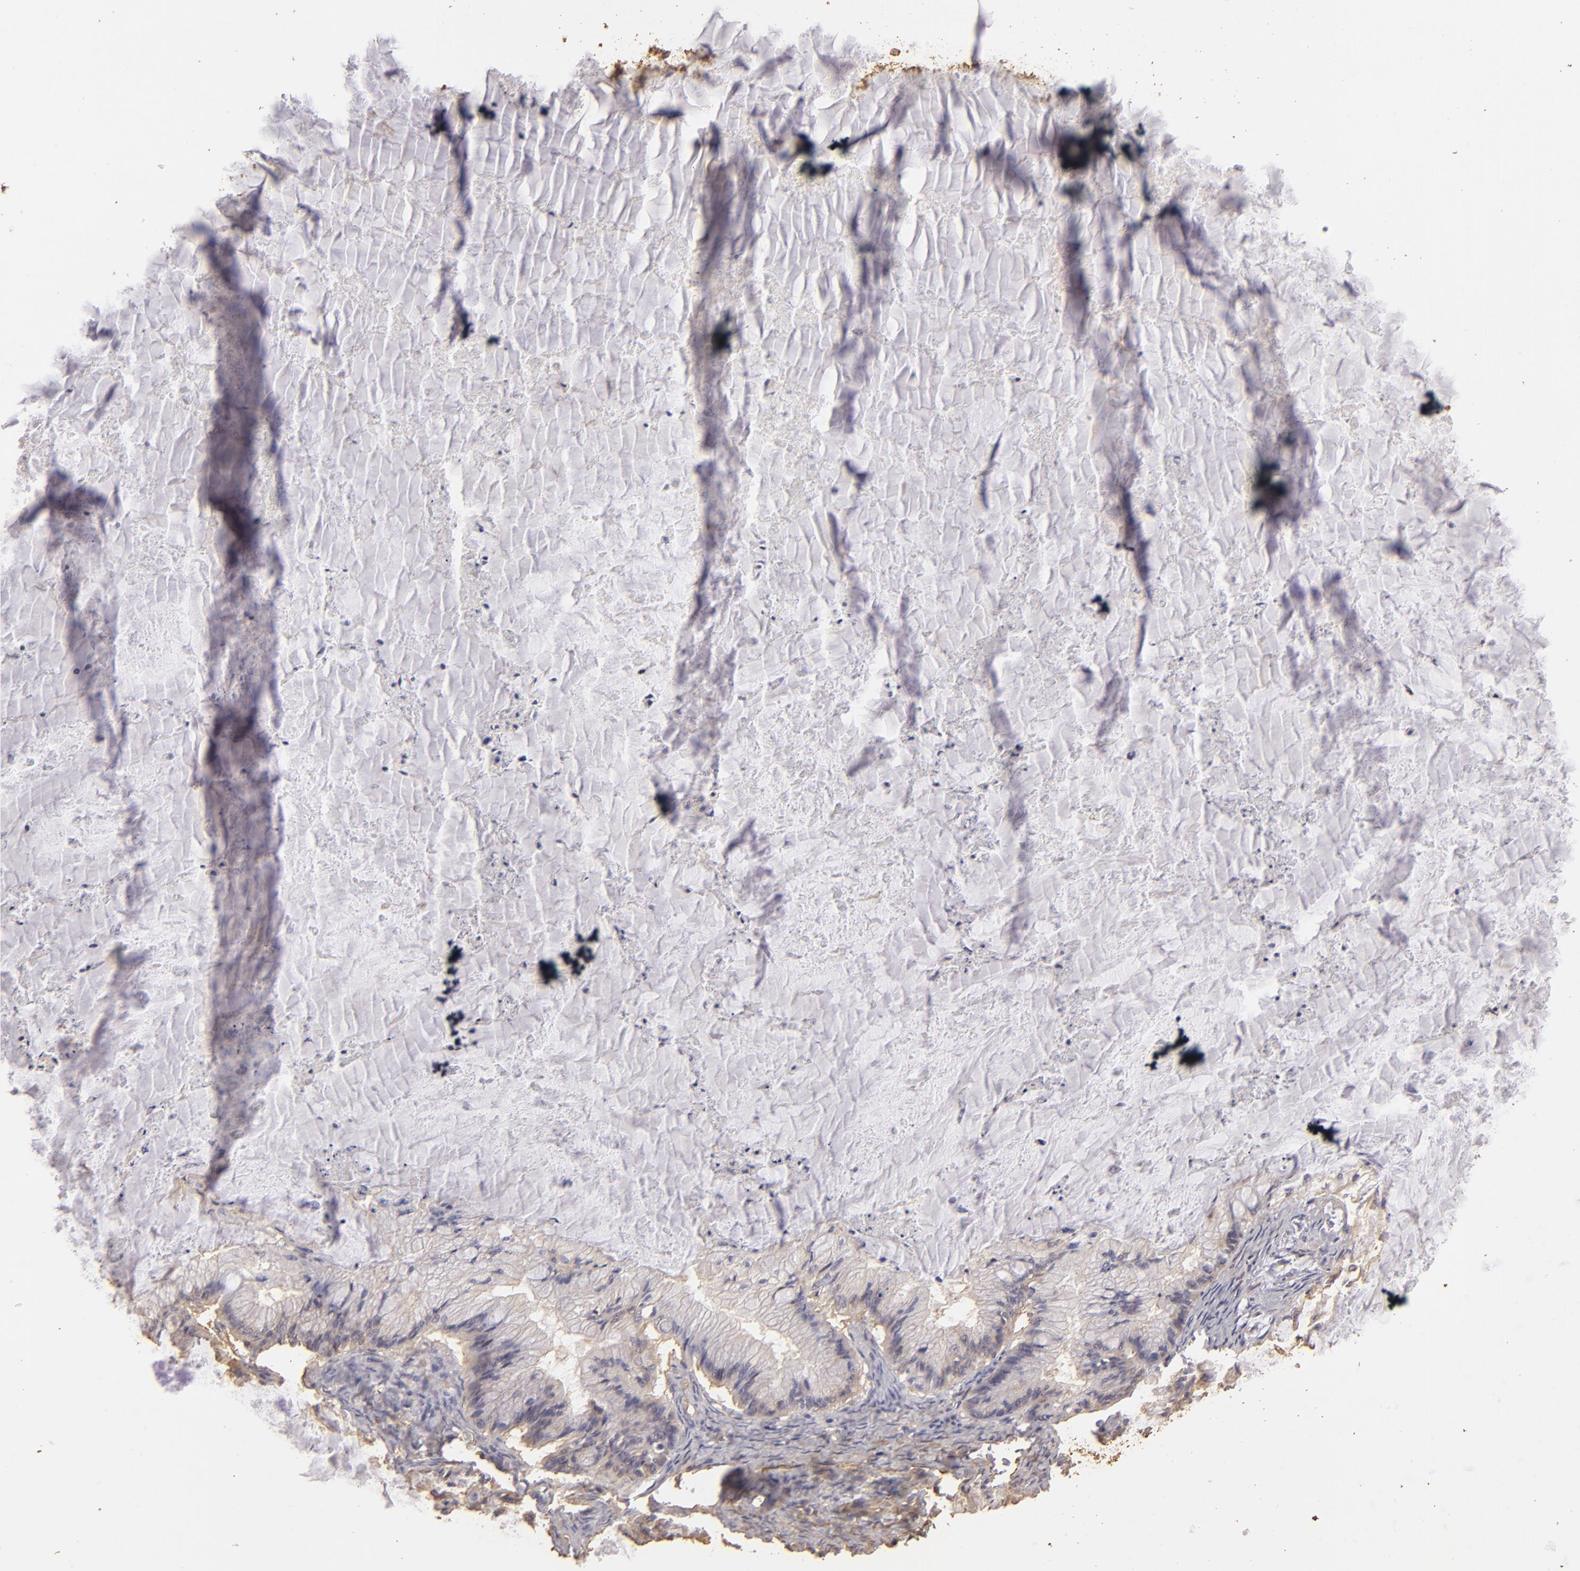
{"staining": {"intensity": "negative", "quantity": "none", "location": "none"}, "tissue": "ovarian cancer", "cell_type": "Tumor cells", "image_type": "cancer", "snomed": [{"axis": "morphology", "description": "Cystadenocarcinoma, mucinous, NOS"}, {"axis": "topography", "description": "Ovary"}], "caption": "An immunohistochemistry (IHC) histopathology image of ovarian mucinous cystadenocarcinoma is shown. There is no staining in tumor cells of ovarian mucinous cystadenocarcinoma.", "gene": "HSPB6", "patient": {"sex": "female", "age": 57}}